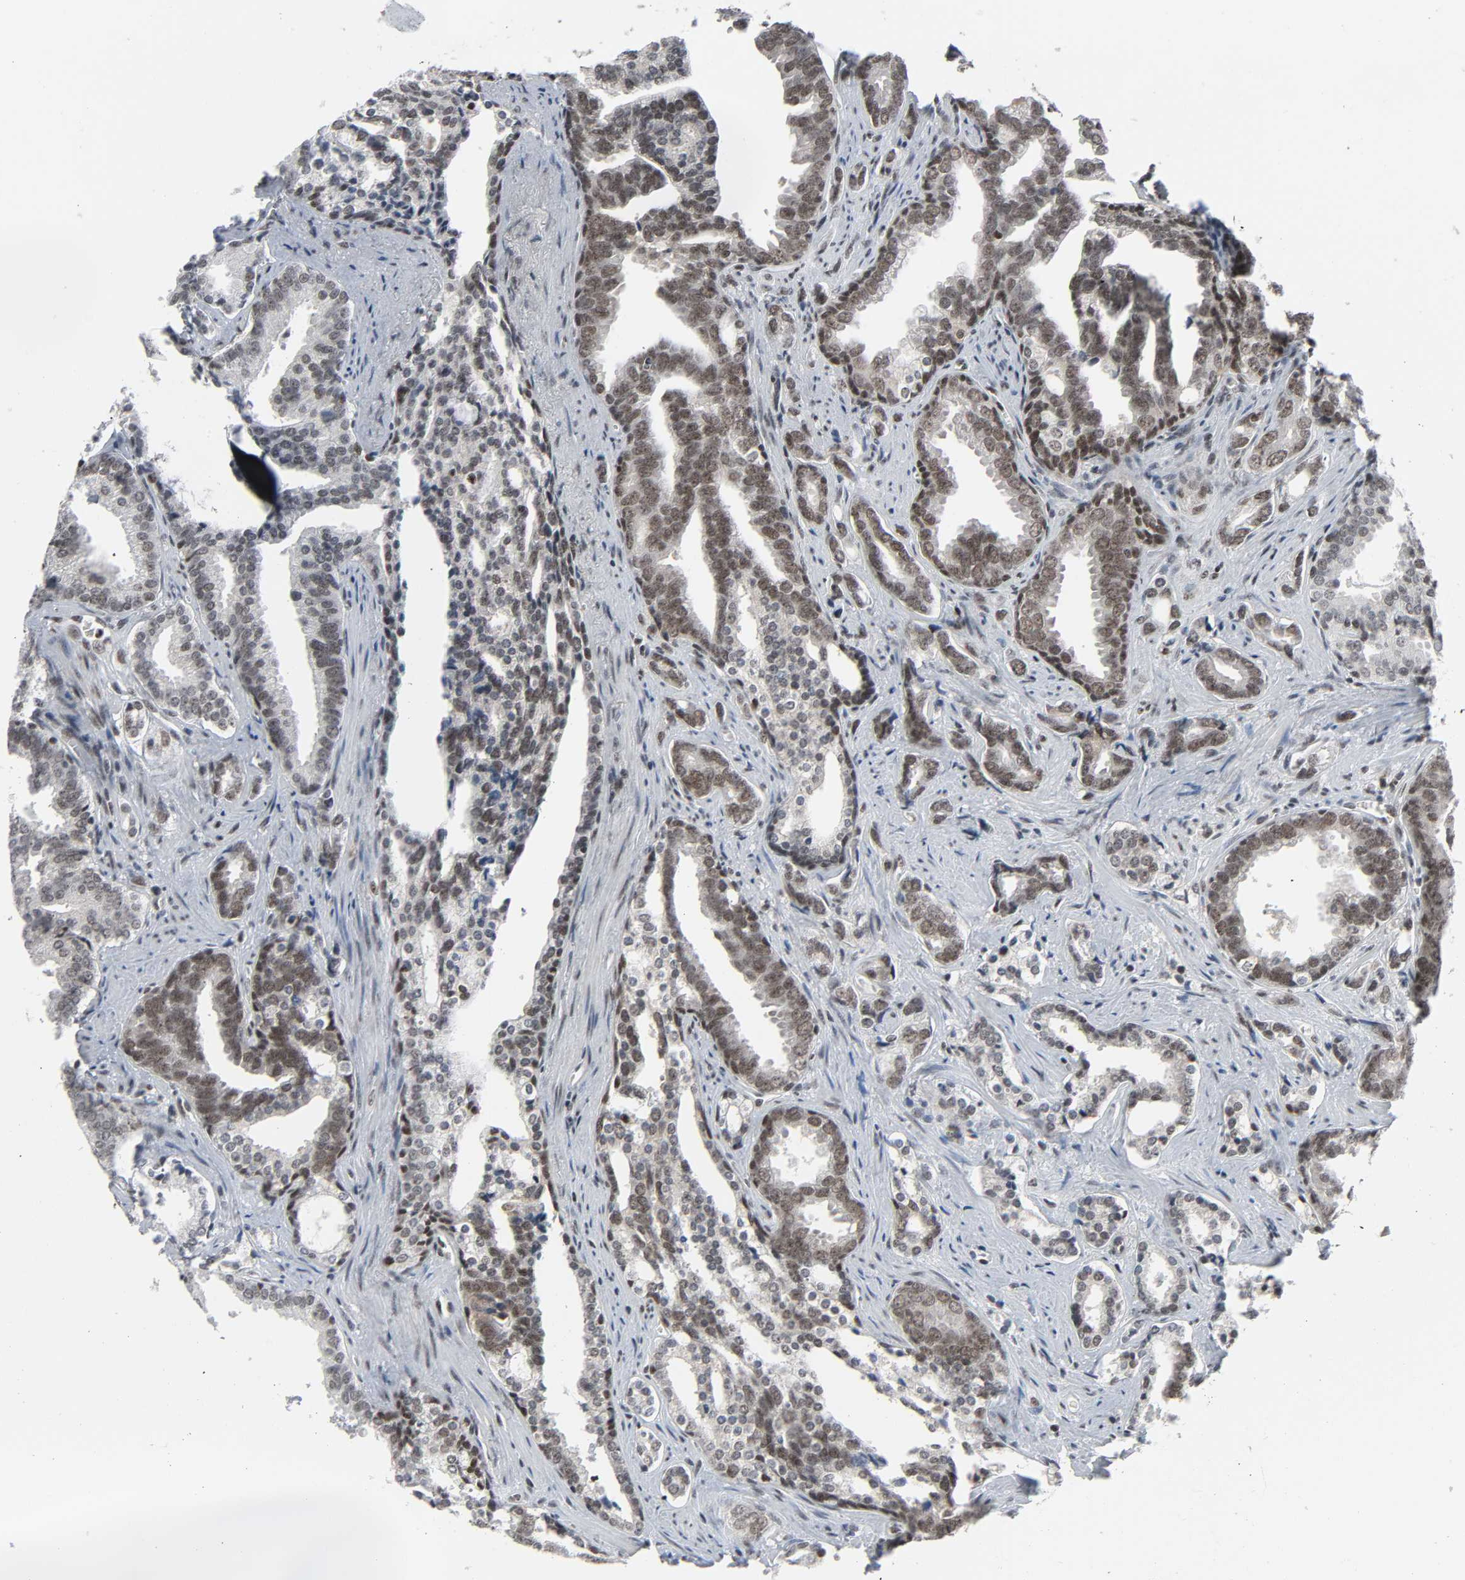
{"staining": {"intensity": "moderate", "quantity": ">75%", "location": "nuclear"}, "tissue": "prostate cancer", "cell_type": "Tumor cells", "image_type": "cancer", "snomed": [{"axis": "morphology", "description": "Adenocarcinoma, High grade"}, {"axis": "topography", "description": "Prostate"}], "caption": "Moderate nuclear staining for a protein is seen in about >75% of tumor cells of prostate high-grade adenocarcinoma using IHC.", "gene": "CDK7", "patient": {"sex": "male", "age": 67}}